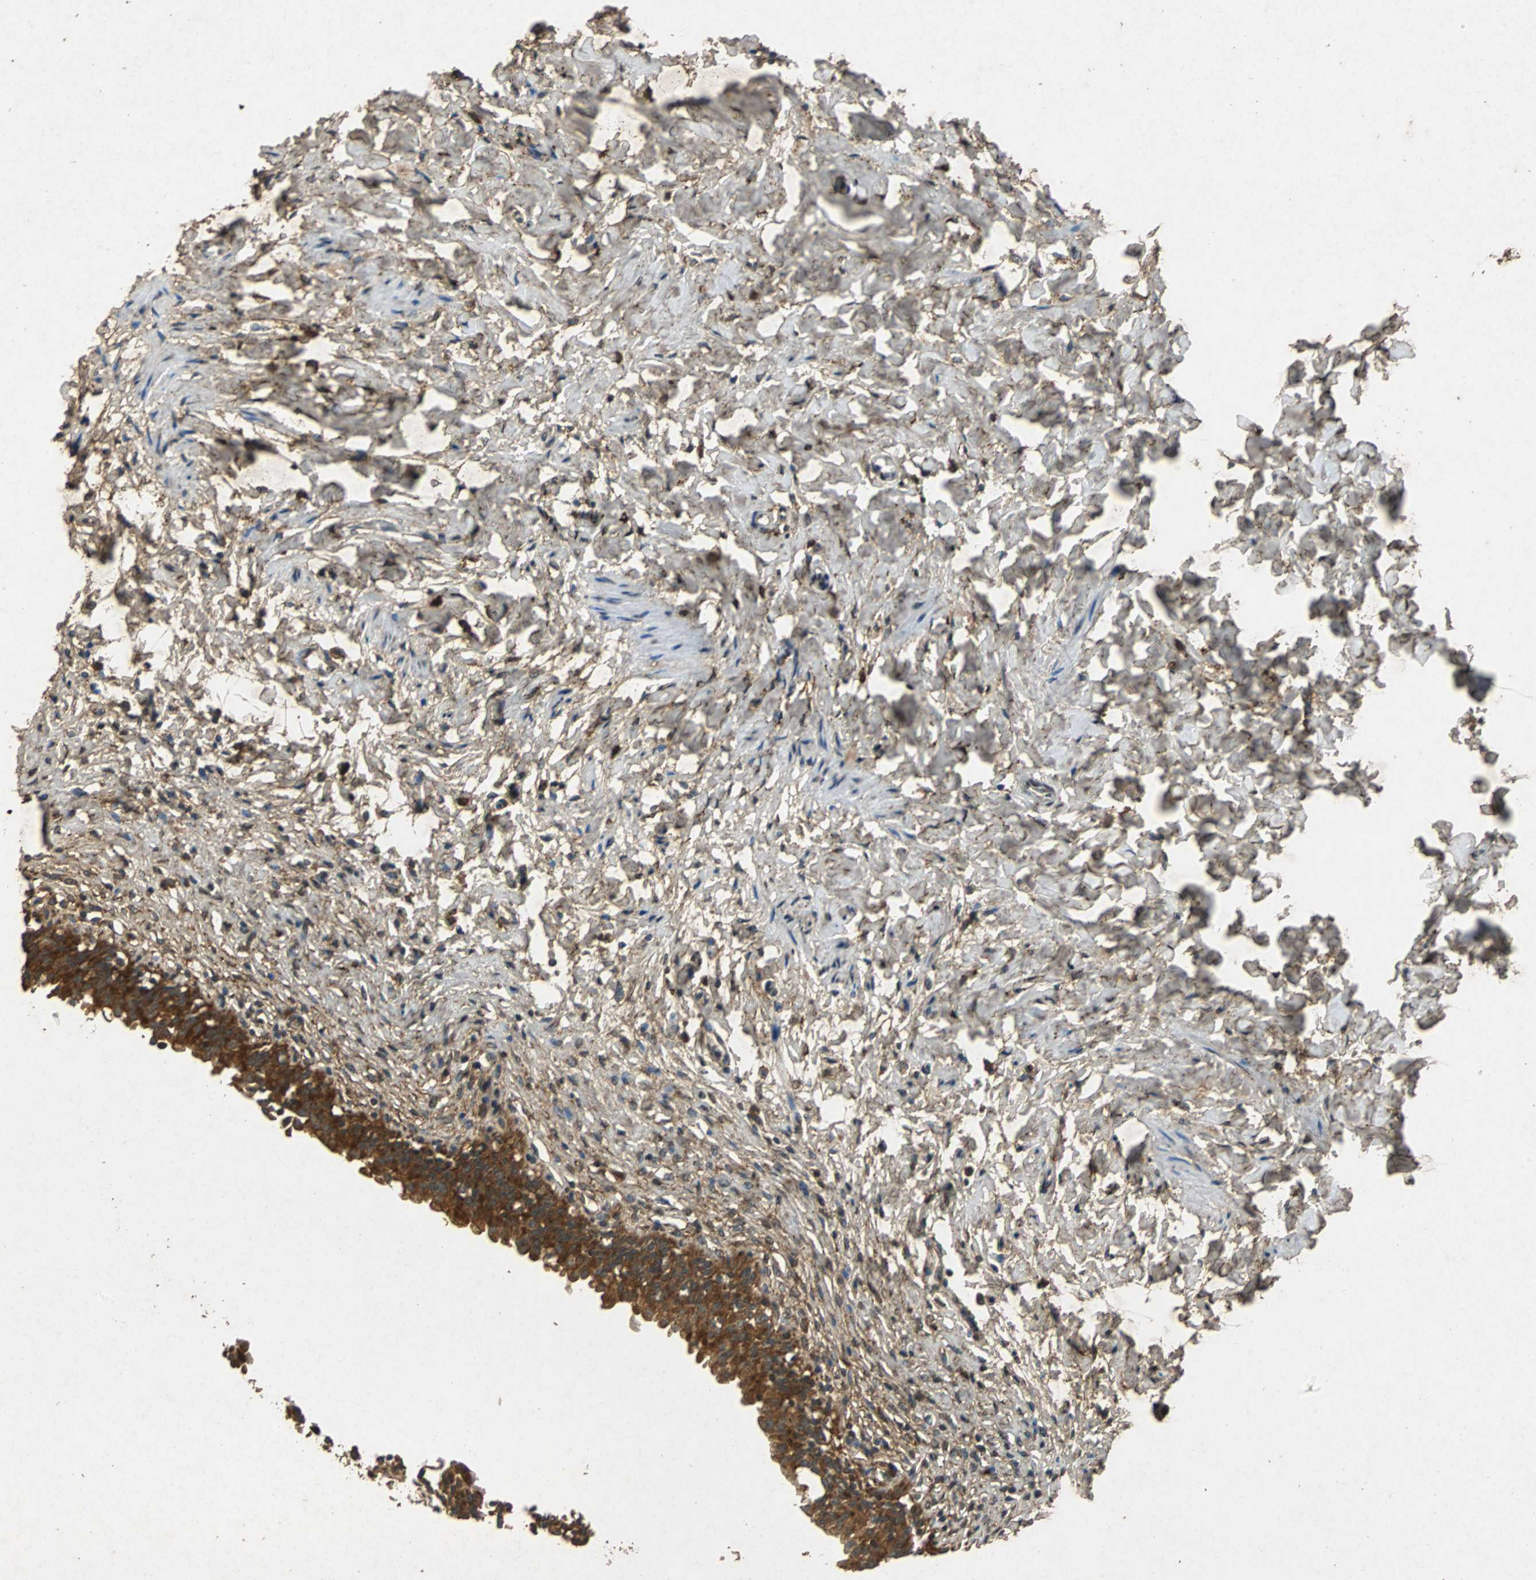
{"staining": {"intensity": "strong", "quantity": ">75%", "location": "cytoplasmic/membranous"}, "tissue": "urinary bladder", "cell_type": "Urothelial cells", "image_type": "normal", "snomed": [{"axis": "morphology", "description": "Normal tissue, NOS"}, {"axis": "morphology", "description": "Inflammation, NOS"}, {"axis": "topography", "description": "Urinary bladder"}], "caption": "Brown immunohistochemical staining in normal human urinary bladder exhibits strong cytoplasmic/membranous positivity in about >75% of urothelial cells.", "gene": "NAA10", "patient": {"sex": "female", "age": 80}}